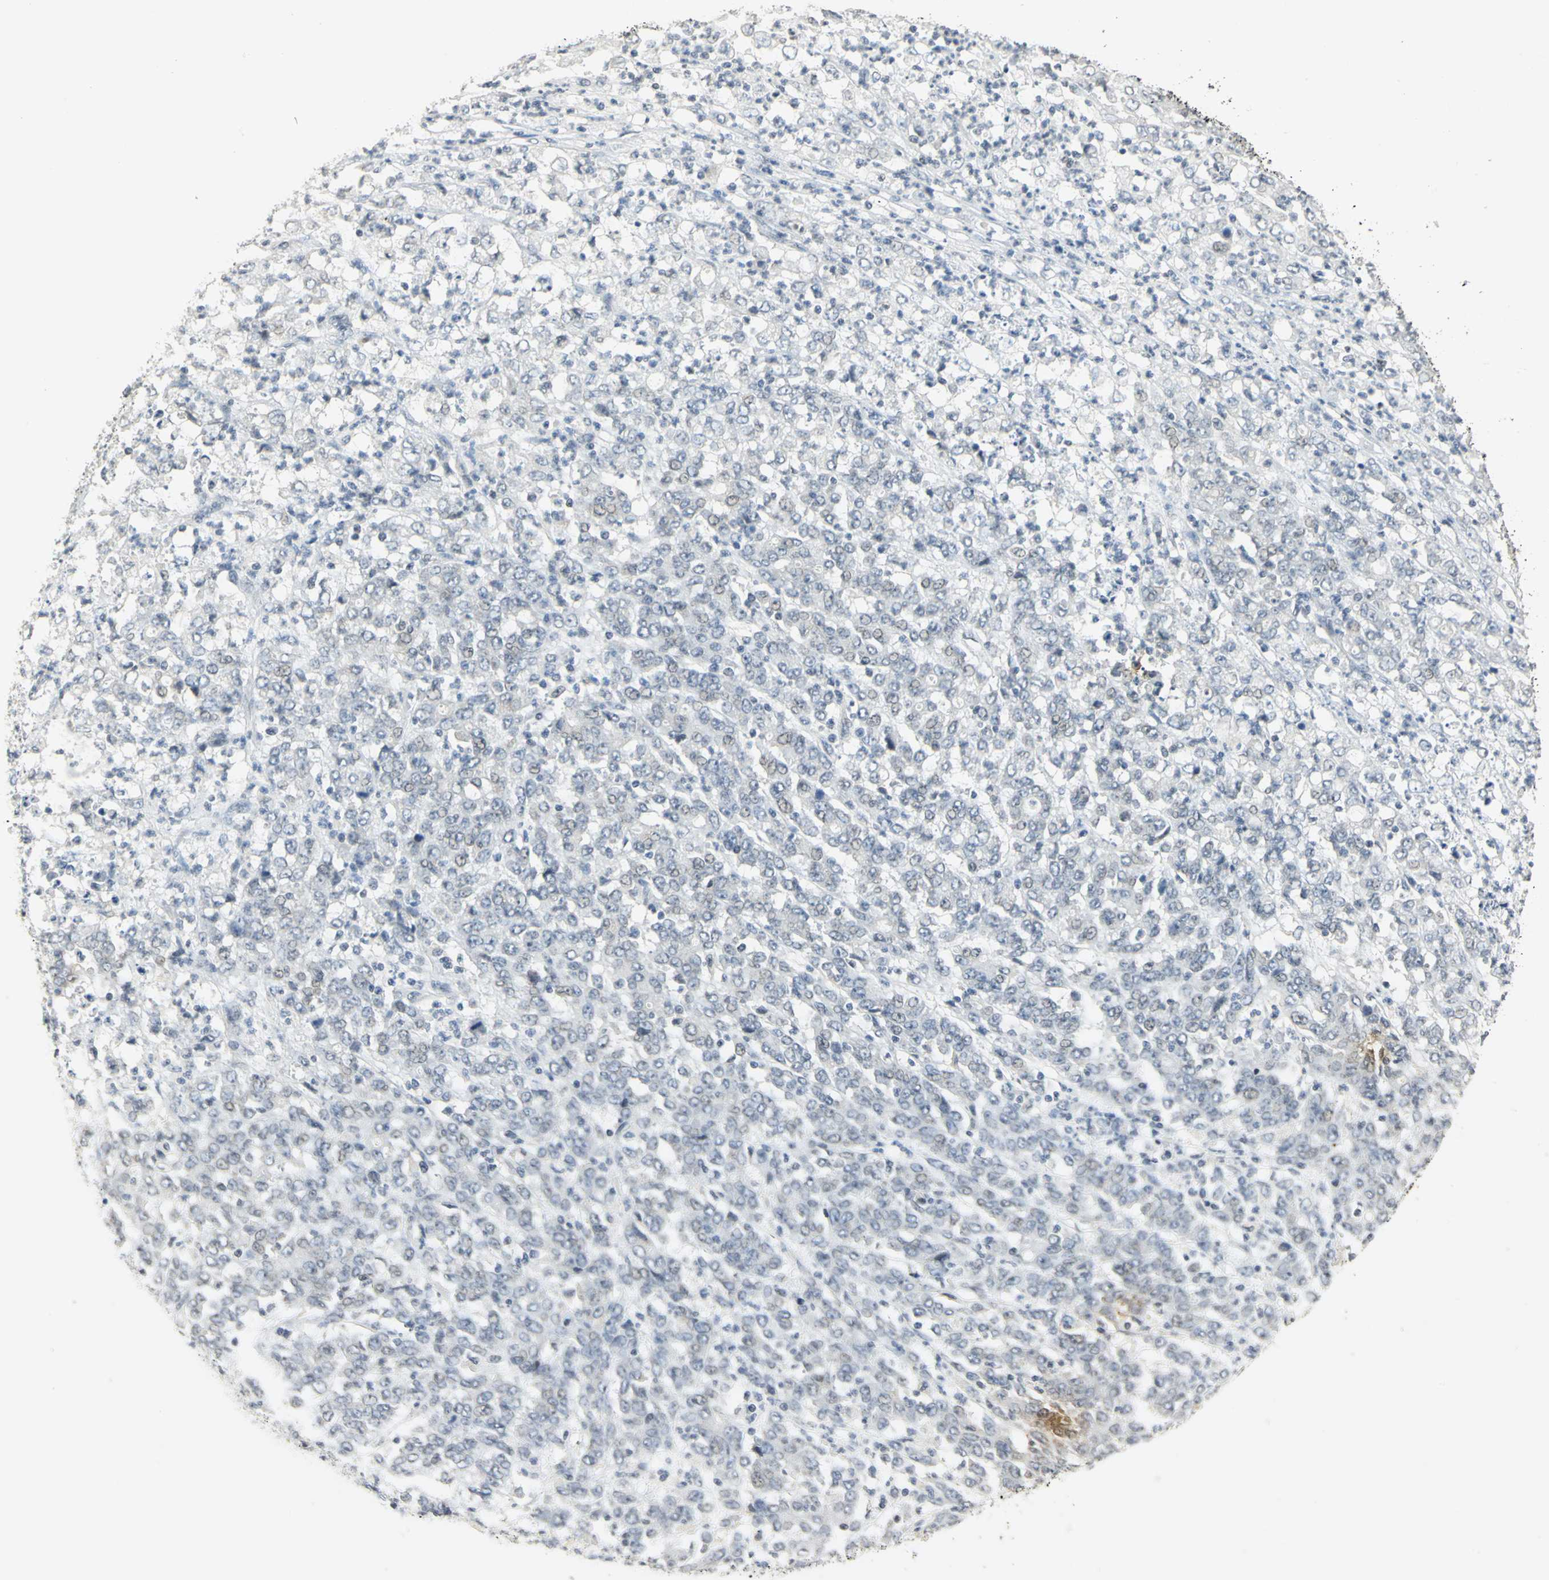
{"staining": {"intensity": "negative", "quantity": "none", "location": "none"}, "tissue": "stomach cancer", "cell_type": "Tumor cells", "image_type": "cancer", "snomed": [{"axis": "morphology", "description": "Adenocarcinoma, NOS"}, {"axis": "topography", "description": "Stomach, lower"}], "caption": "This is an immunohistochemistry photomicrograph of human stomach cancer (adenocarcinoma). There is no staining in tumor cells.", "gene": "DNAJB6", "patient": {"sex": "female", "age": 71}}